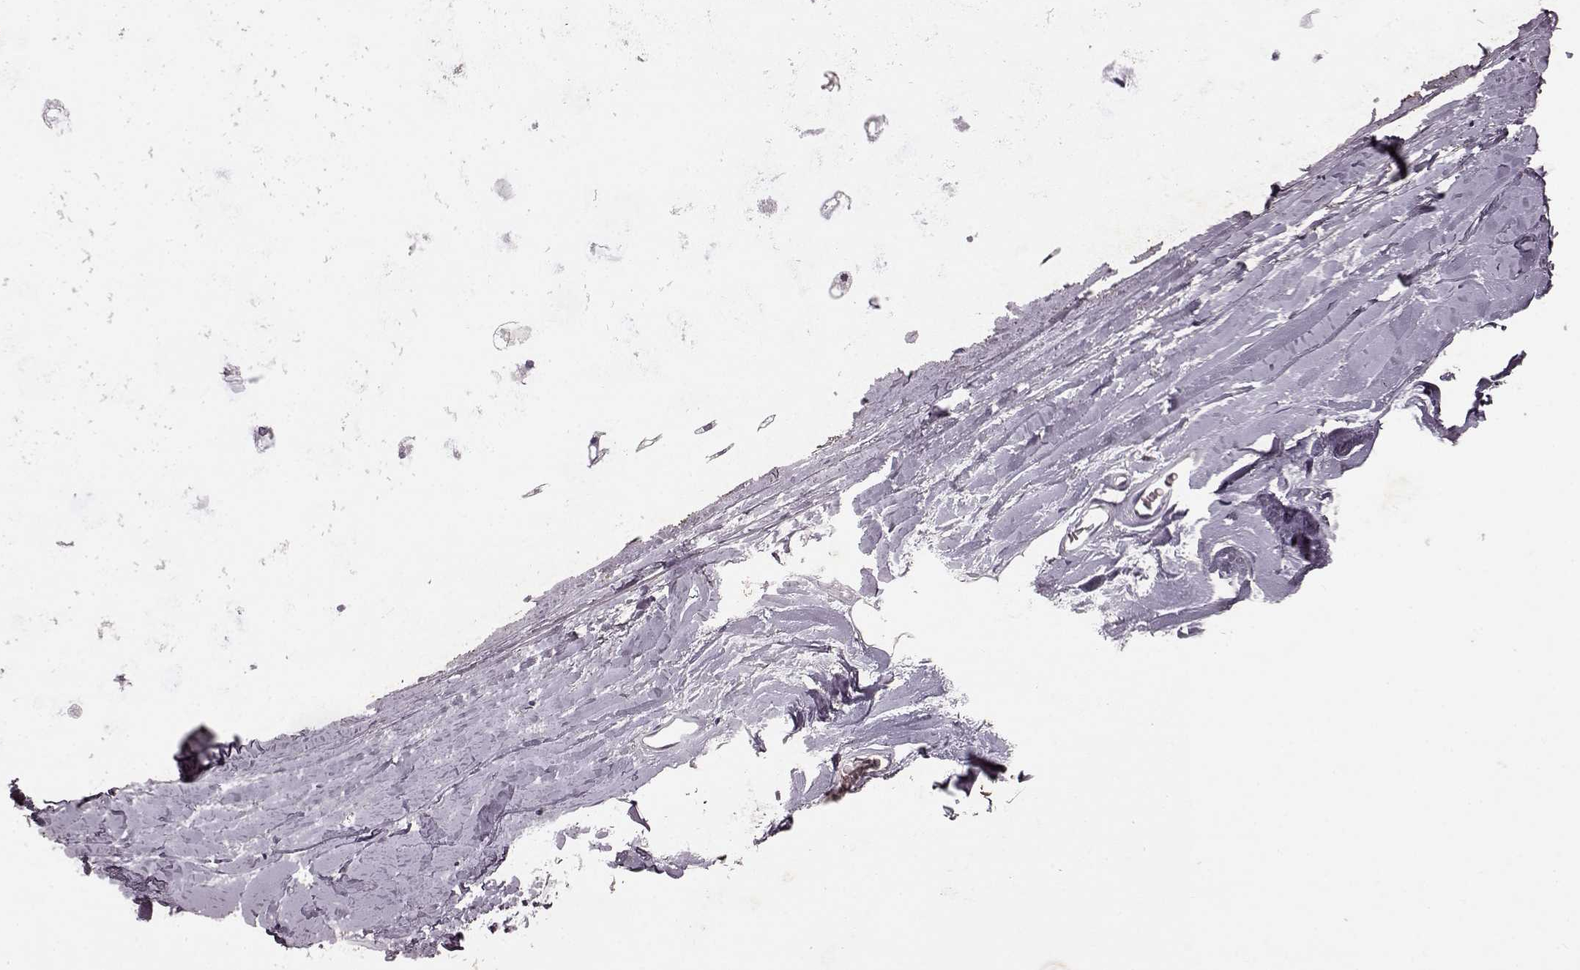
{"staining": {"intensity": "negative", "quantity": "none", "location": "none"}, "tissue": "soft tissue", "cell_type": "Chondrocytes", "image_type": "normal", "snomed": [{"axis": "morphology", "description": "Normal tissue, NOS"}, {"axis": "topography", "description": "Lymph node"}, {"axis": "topography", "description": "Bronchus"}], "caption": "IHC micrograph of unremarkable human soft tissue stained for a protein (brown), which reveals no staining in chondrocytes.", "gene": "FRRS1L", "patient": {"sex": "female", "age": 70}}